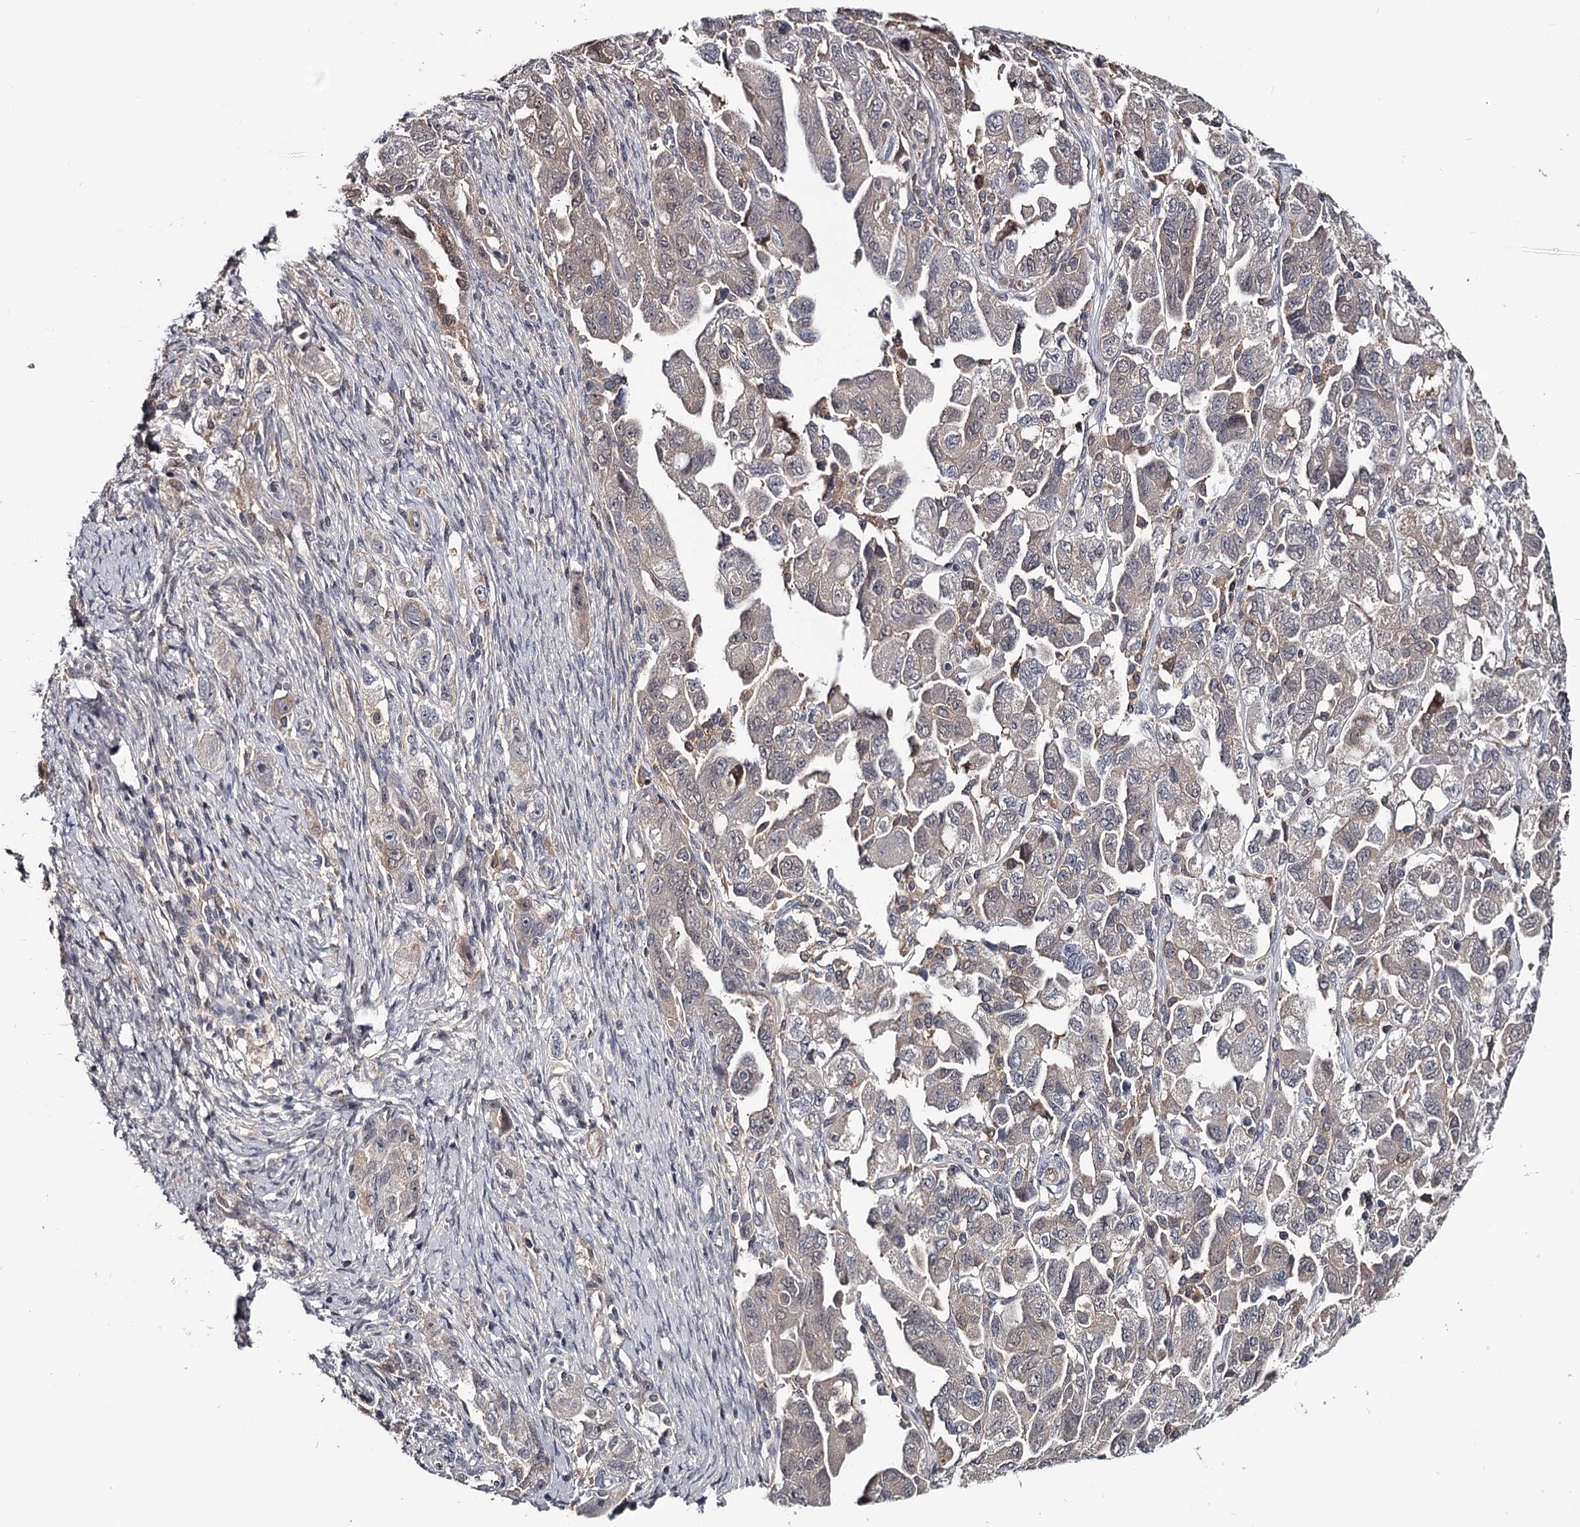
{"staining": {"intensity": "weak", "quantity": "<25%", "location": "cytoplasmic/membranous"}, "tissue": "ovarian cancer", "cell_type": "Tumor cells", "image_type": "cancer", "snomed": [{"axis": "morphology", "description": "Carcinoma, NOS"}, {"axis": "morphology", "description": "Cystadenocarcinoma, serous, NOS"}, {"axis": "topography", "description": "Ovary"}], "caption": "DAB (3,3'-diaminobenzidine) immunohistochemical staining of serous cystadenocarcinoma (ovarian) shows no significant staining in tumor cells.", "gene": "GSTO1", "patient": {"sex": "female", "age": 69}}